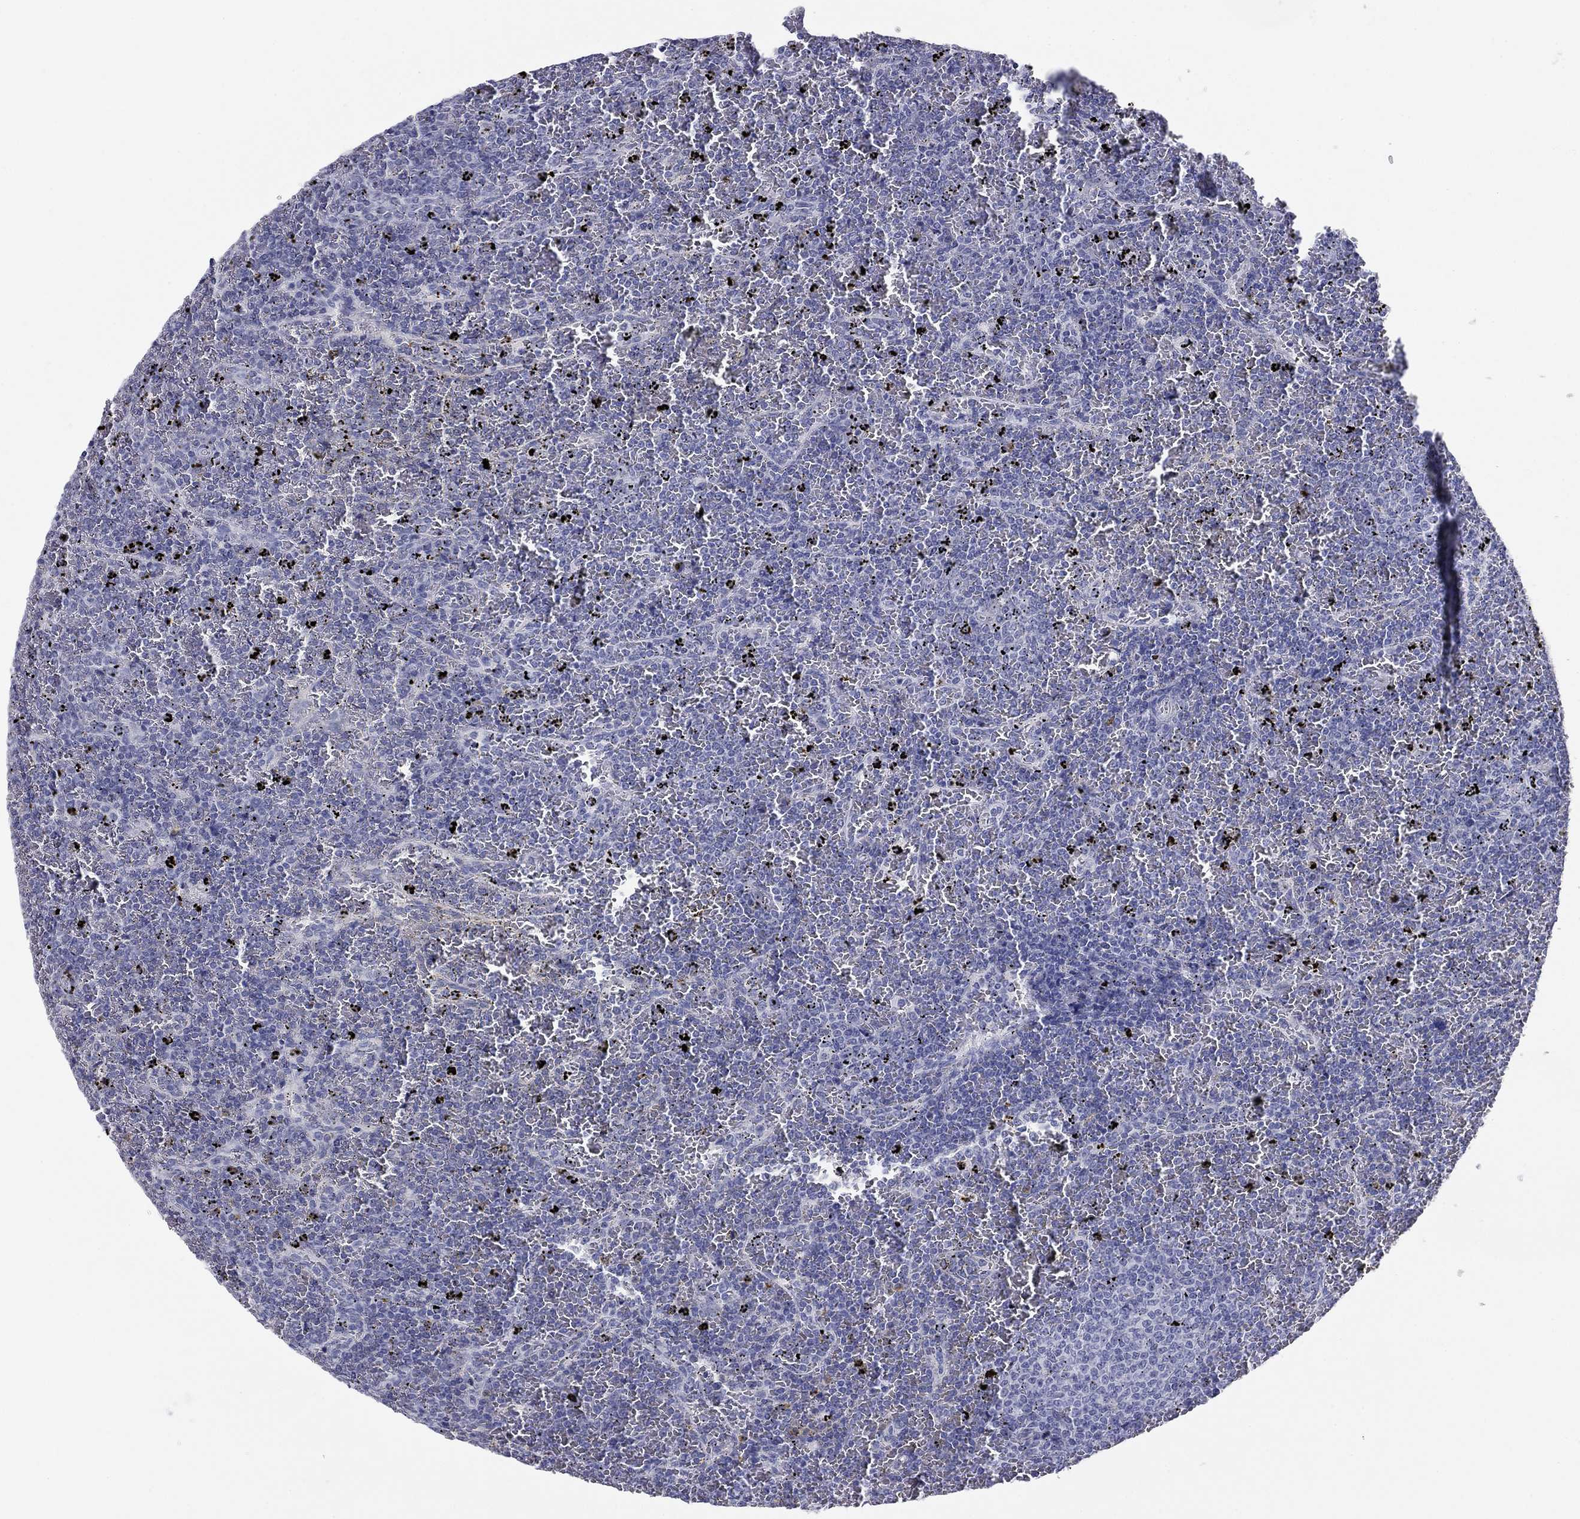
{"staining": {"intensity": "negative", "quantity": "none", "location": "none"}, "tissue": "lymphoma", "cell_type": "Tumor cells", "image_type": "cancer", "snomed": [{"axis": "morphology", "description": "Malignant lymphoma, non-Hodgkin's type, Low grade"}, {"axis": "topography", "description": "Spleen"}], "caption": "Immunohistochemical staining of low-grade malignant lymphoma, non-Hodgkin's type displays no significant staining in tumor cells.", "gene": "KRT75", "patient": {"sex": "female", "age": 77}}